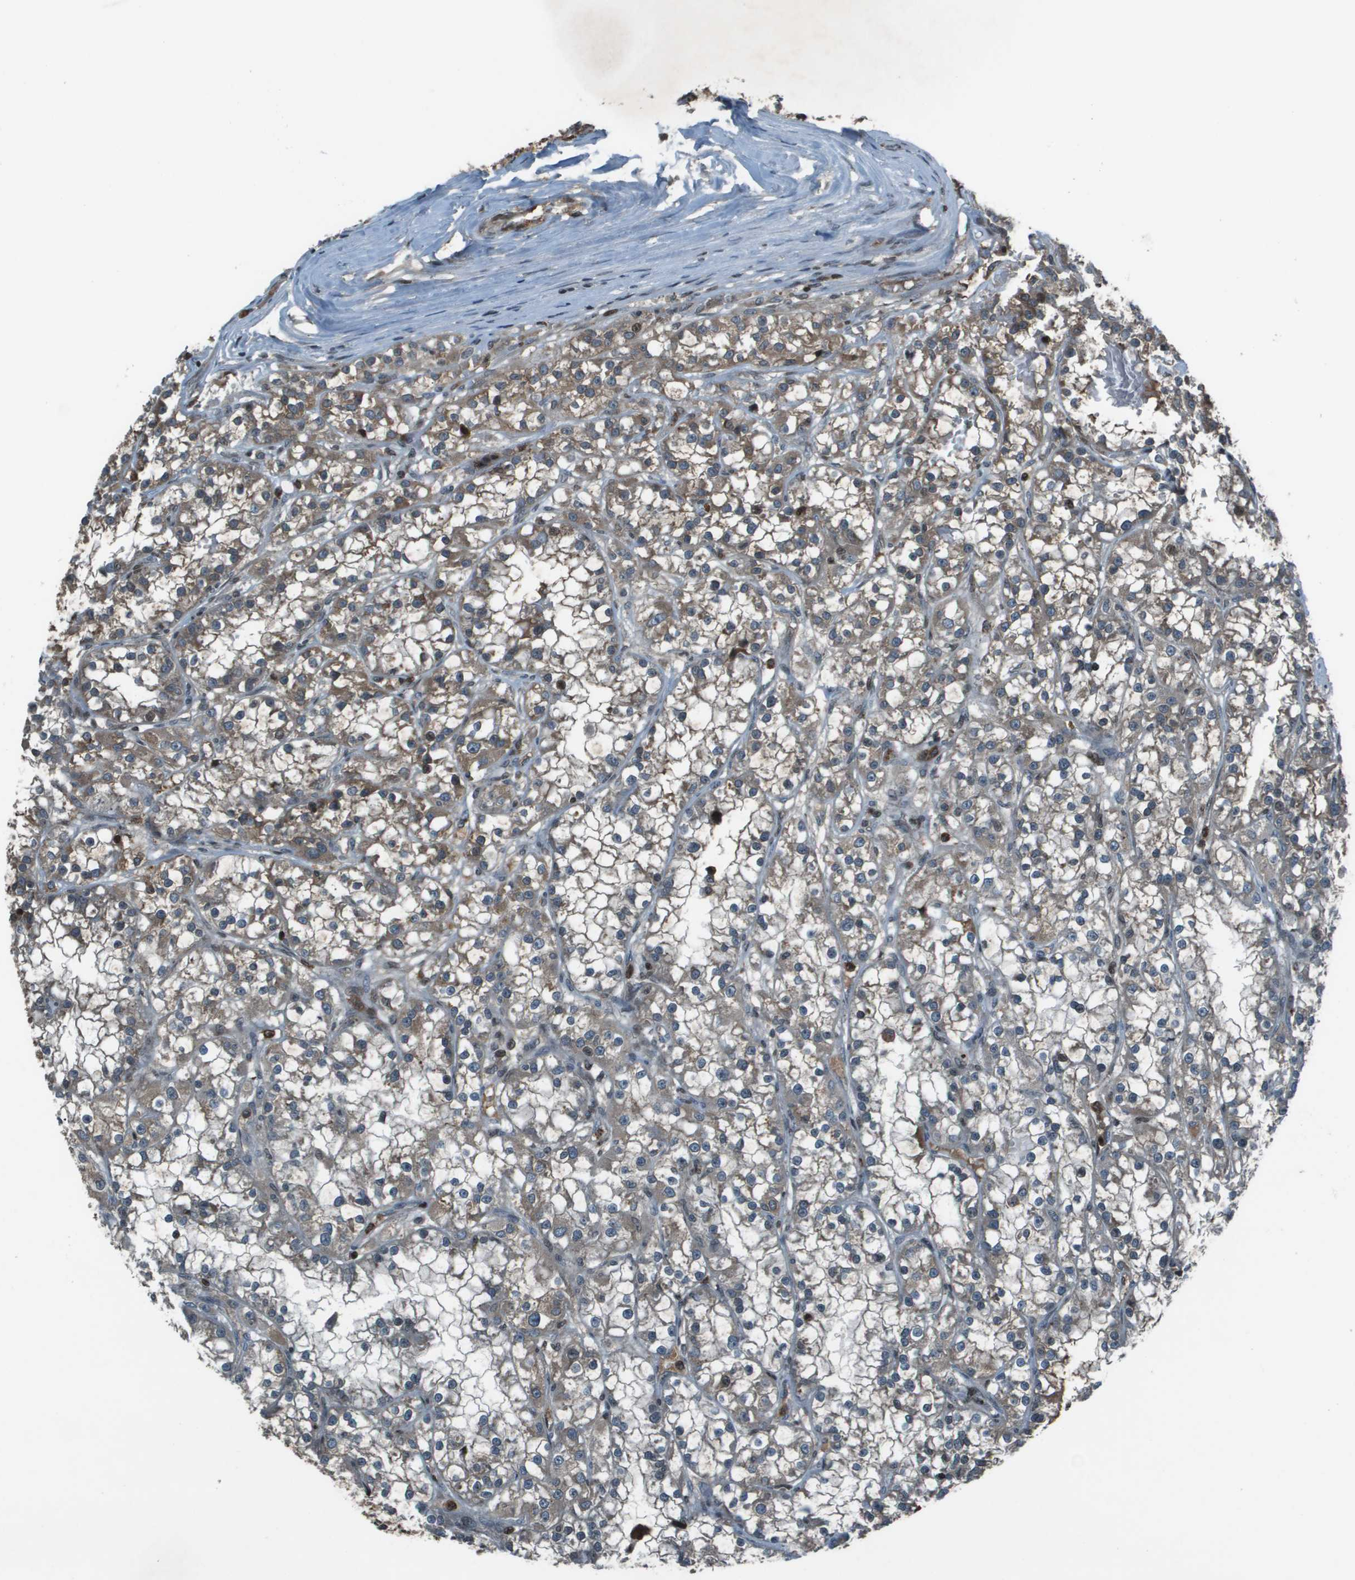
{"staining": {"intensity": "moderate", "quantity": "<25%", "location": "cytoplasmic/membranous"}, "tissue": "renal cancer", "cell_type": "Tumor cells", "image_type": "cancer", "snomed": [{"axis": "morphology", "description": "Adenocarcinoma, NOS"}, {"axis": "topography", "description": "Kidney"}], "caption": "Human renal adenocarcinoma stained with a protein marker displays moderate staining in tumor cells.", "gene": "CXCL12", "patient": {"sex": "female", "age": 52}}